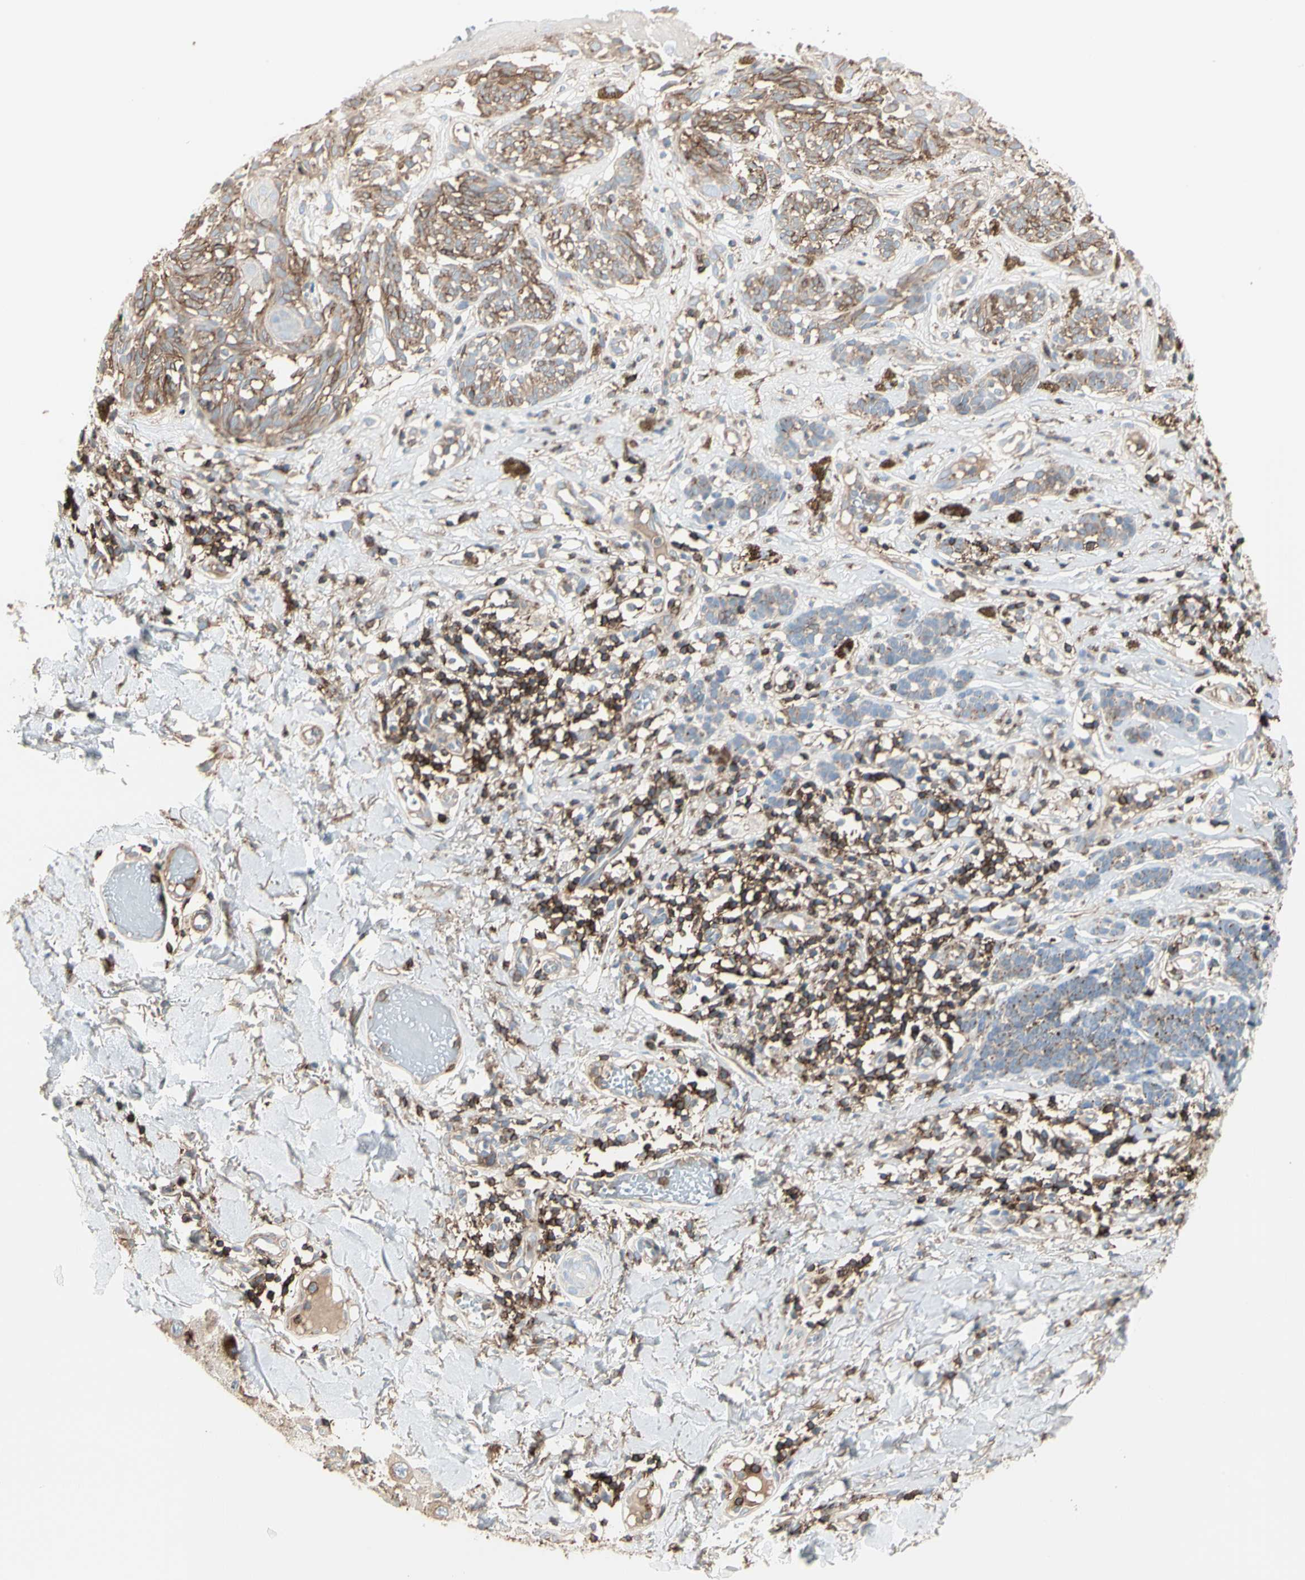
{"staining": {"intensity": "weak", "quantity": "25%-75%", "location": "cytoplasmic/membranous"}, "tissue": "melanoma", "cell_type": "Tumor cells", "image_type": "cancer", "snomed": [{"axis": "morphology", "description": "Malignant melanoma, NOS"}, {"axis": "topography", "description": "Skin"}], "caption": "A low amount of weak cytoplasmic/membranous expression is seen in about 25%-75% of tumor cells in melanoma tissue.", "gene": "CLEC2B", "patient": {"sex": "male", "age": 64}}